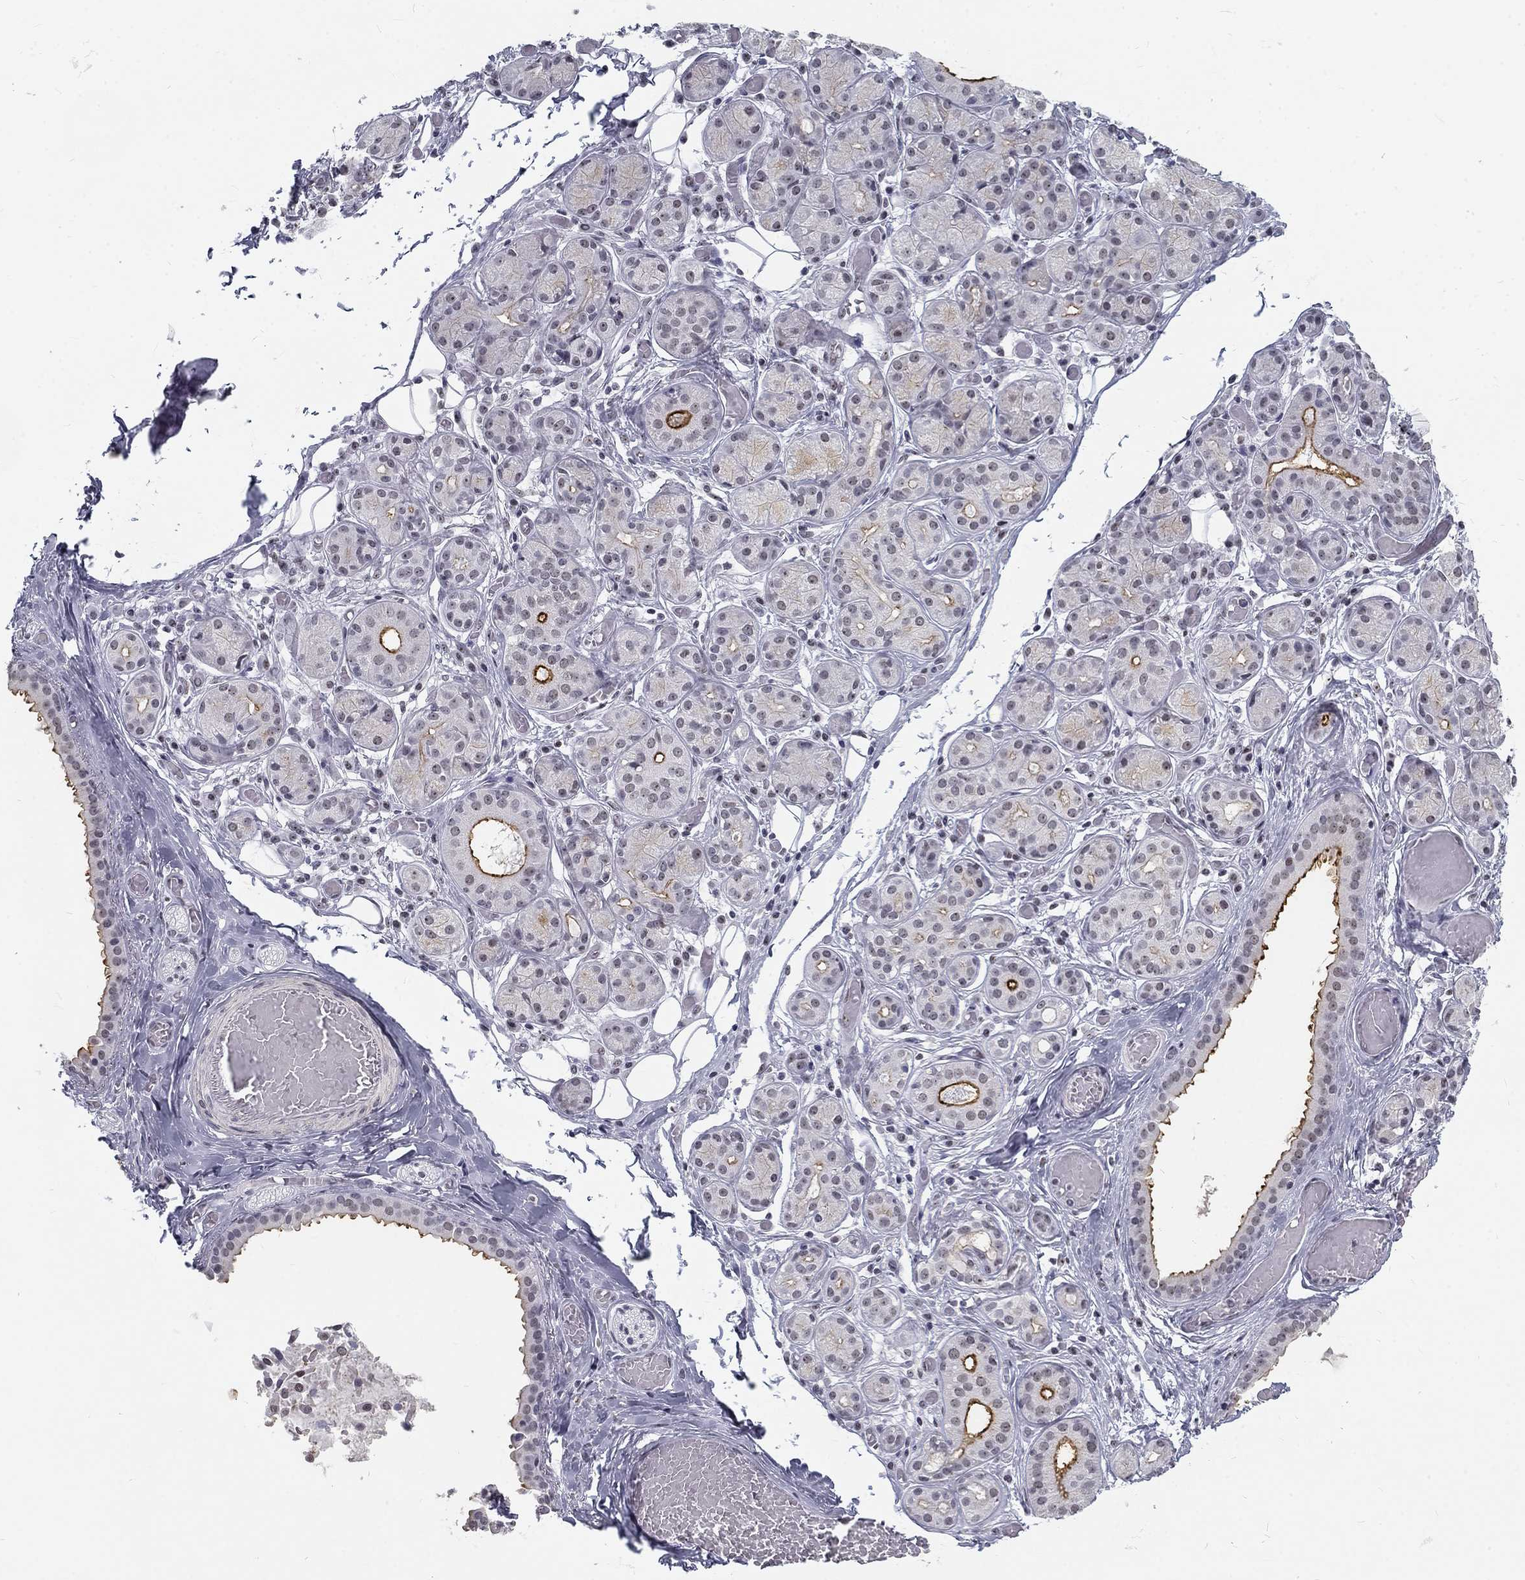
{"staining": {"intensity": "strong", "quantity": "<25%", "location": "cytoplasmic/membranous"}, "tissue": "salivary gland", "cell_type": "Glandular cells", "image_type": "normal", "snomed": [{"axis": "morphology", "description": "Normal tissue, NOS"}, {"axis": "topography", "description": "Salivary gland"}, {"axis": "topography", "description": "Peripheral nerve tissue"}], "caption": "Immunohistochemical staining of benign human salivary gland shows strong cytoplasmic/membranous protein expression in approximately <25% of glandular cells.", "gene": "SNORC", "patient": {"sex": "male", "age": 71}}